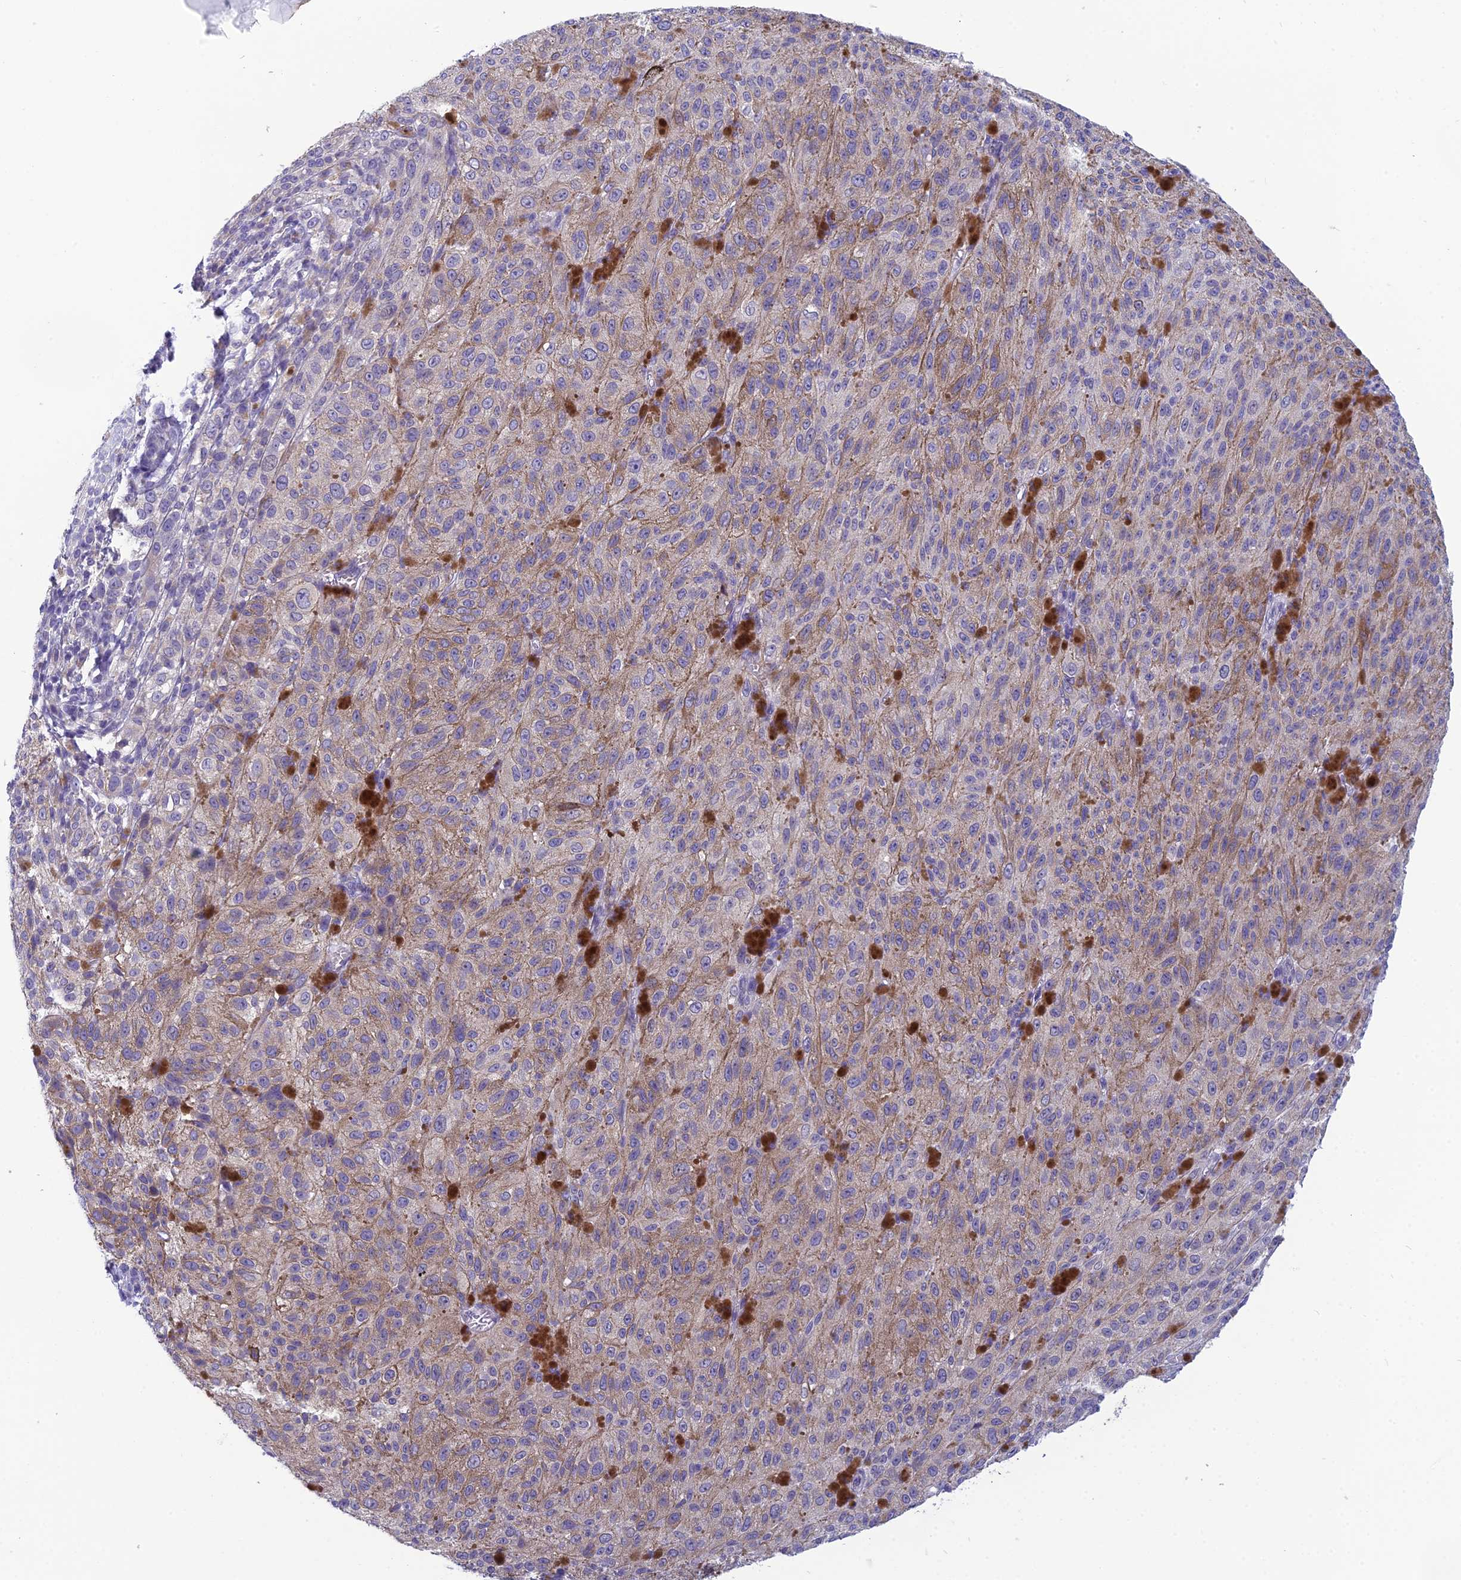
{"staining": {"intensity": "weak", "quantity": "25%-75%", "location": "cytoplasmic/membranous"}, "tissue": "melanoma", "cell_type": "Tumor cells", "image_type": "cancer", "snomed": [{"axis": "morphology", "description": "Malignant melanoma, NOS"}, {"axis": "topography", "description": "Skin"}], "caption": "Weak cytoplasmic/membranous expression is present in approximately 25%-75% of tumor cells in melanoma.", "gene": "RBM41", "patient": {"sex": "female", "age": 52}}